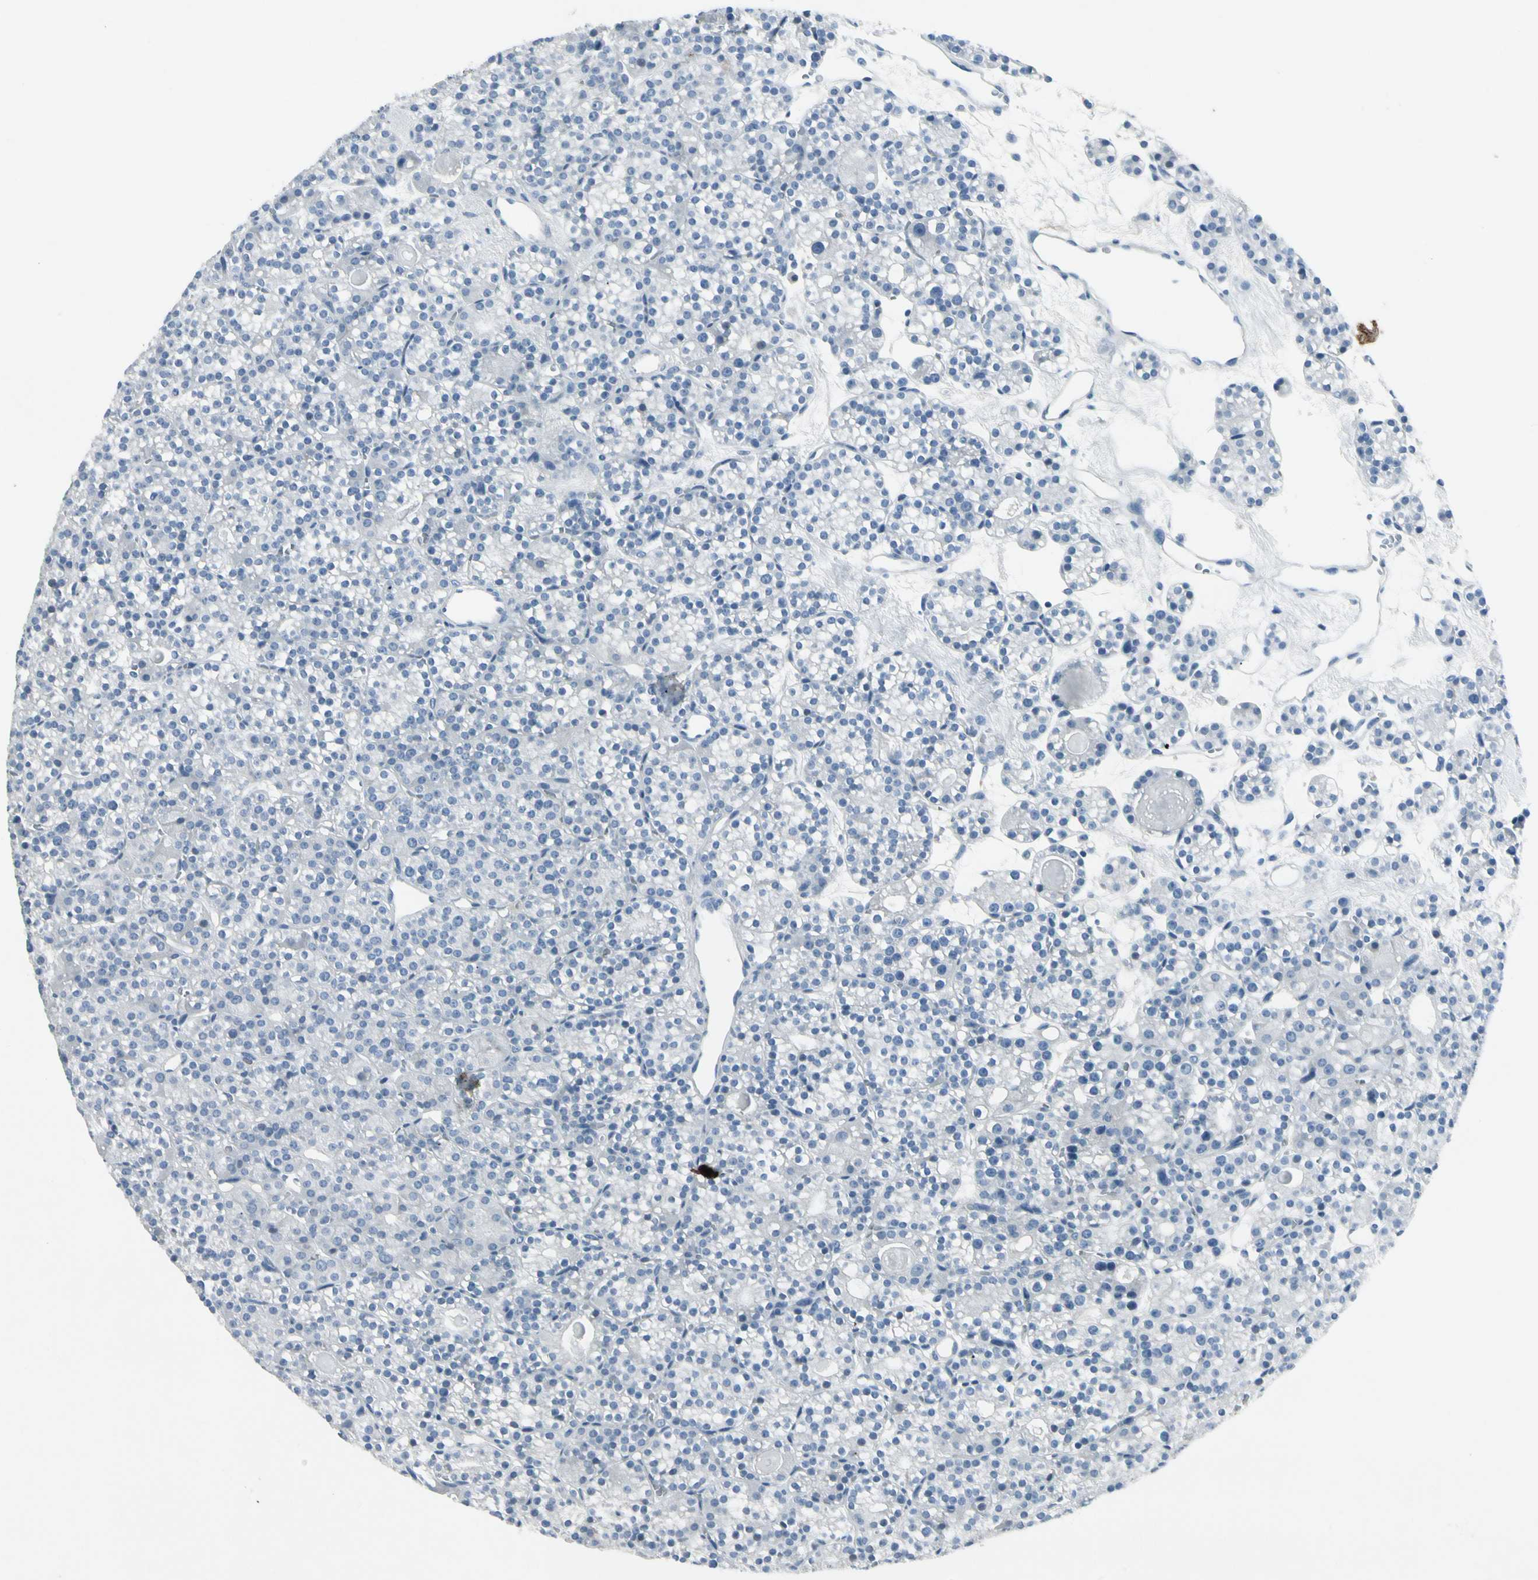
{"staining": {"intensity": "negative", "quantity": "none", "location": "none"}, "tissue": "parathyroid gland", "cell_type": "Glandular cells", "image_type": "normal", "snomed": [{"axis": "morphology", "description": "Normal tissue, NOS"}, {"axis": "topography", "description": "Parathyroid gland"}], "caption": "This is a image of immunohistochemistry (IHC) staining of normal parathyroid gland, which shows no positivity in glandular cells.", "gene": "PIGR", "patient": {"sex": "female", "age": 64}}